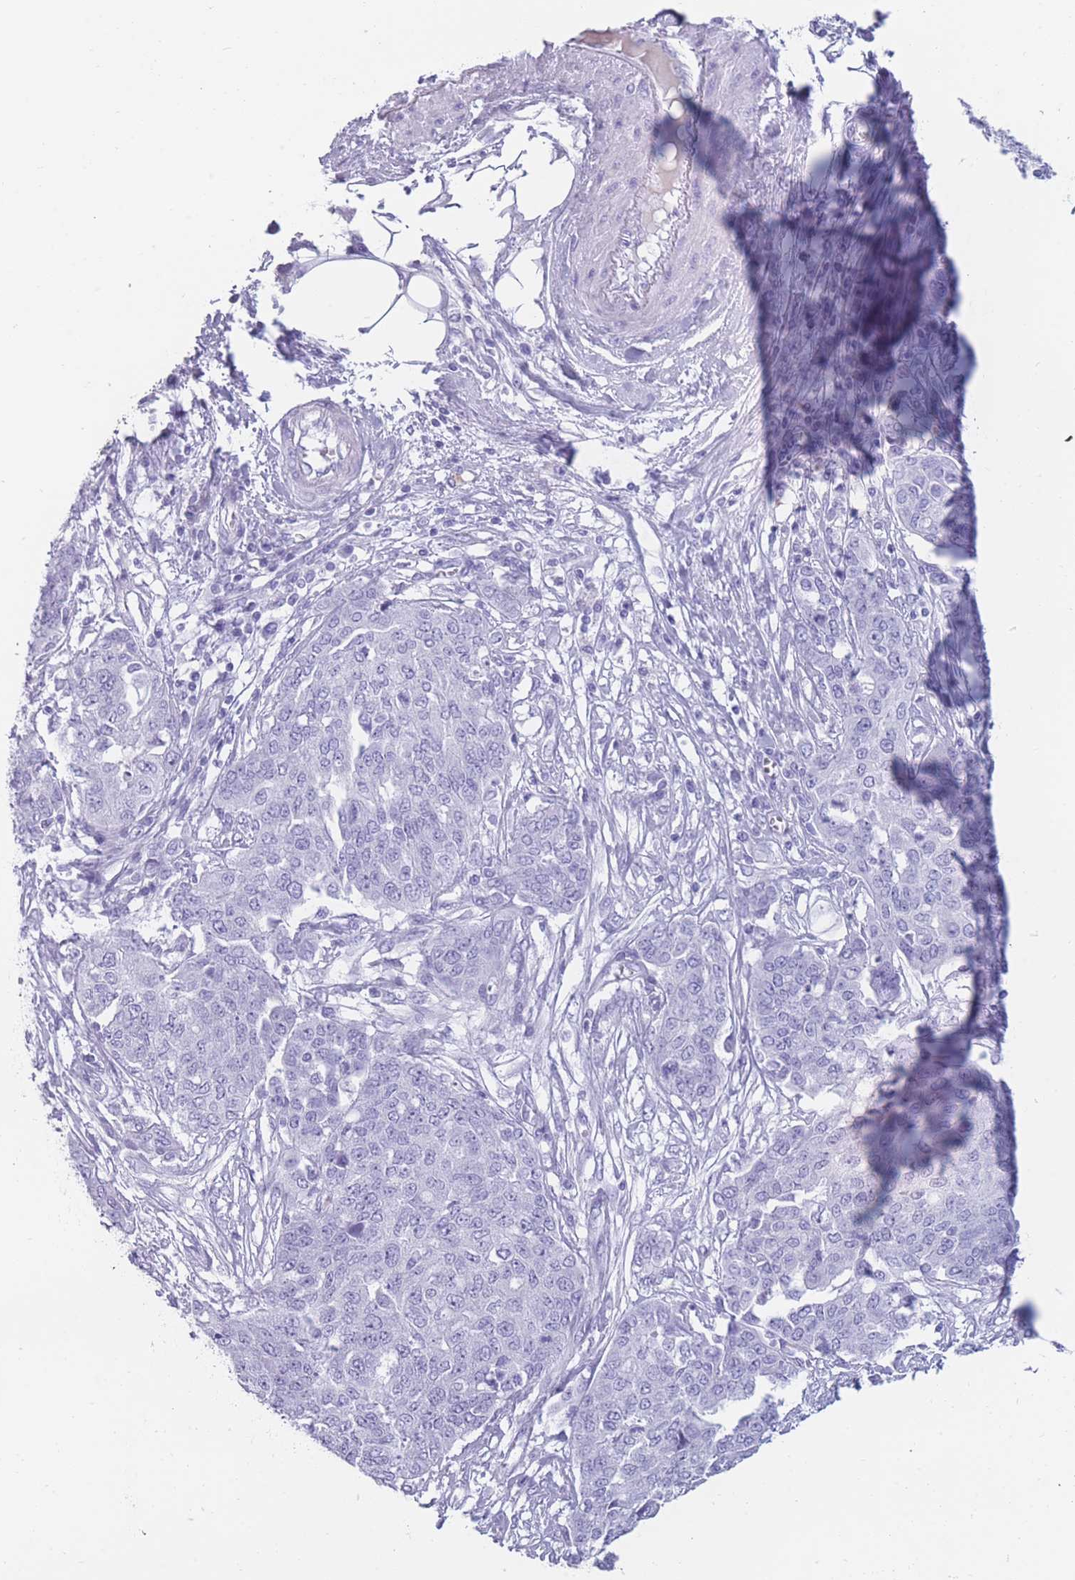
{"staining": {"intensity": "negative", "quantity": "none", "location": "none"}, "tissue": "ovarian cancer", "cell_type": "Tumor cells", "image_type": "cancer", "snomed": [{"axis": "morphology", "description": "Cystadenocarcinoma, serous, NOS"}, {"axis": "topography", "description": "Soft tissue"}, {"axis": "topography", "description": "Ovary"}], "caption": "Immunohistochemistry (IHC) histopathology image of neoplastic tissue: human ovarian serous cystadenocarcinoma stained with DAB (3,3'-diaminobenzidine) exhibits no significant protein staining in tumor cells.", "gene": "TNFSF11", "patient": {"sex": "female", "age": 57}}